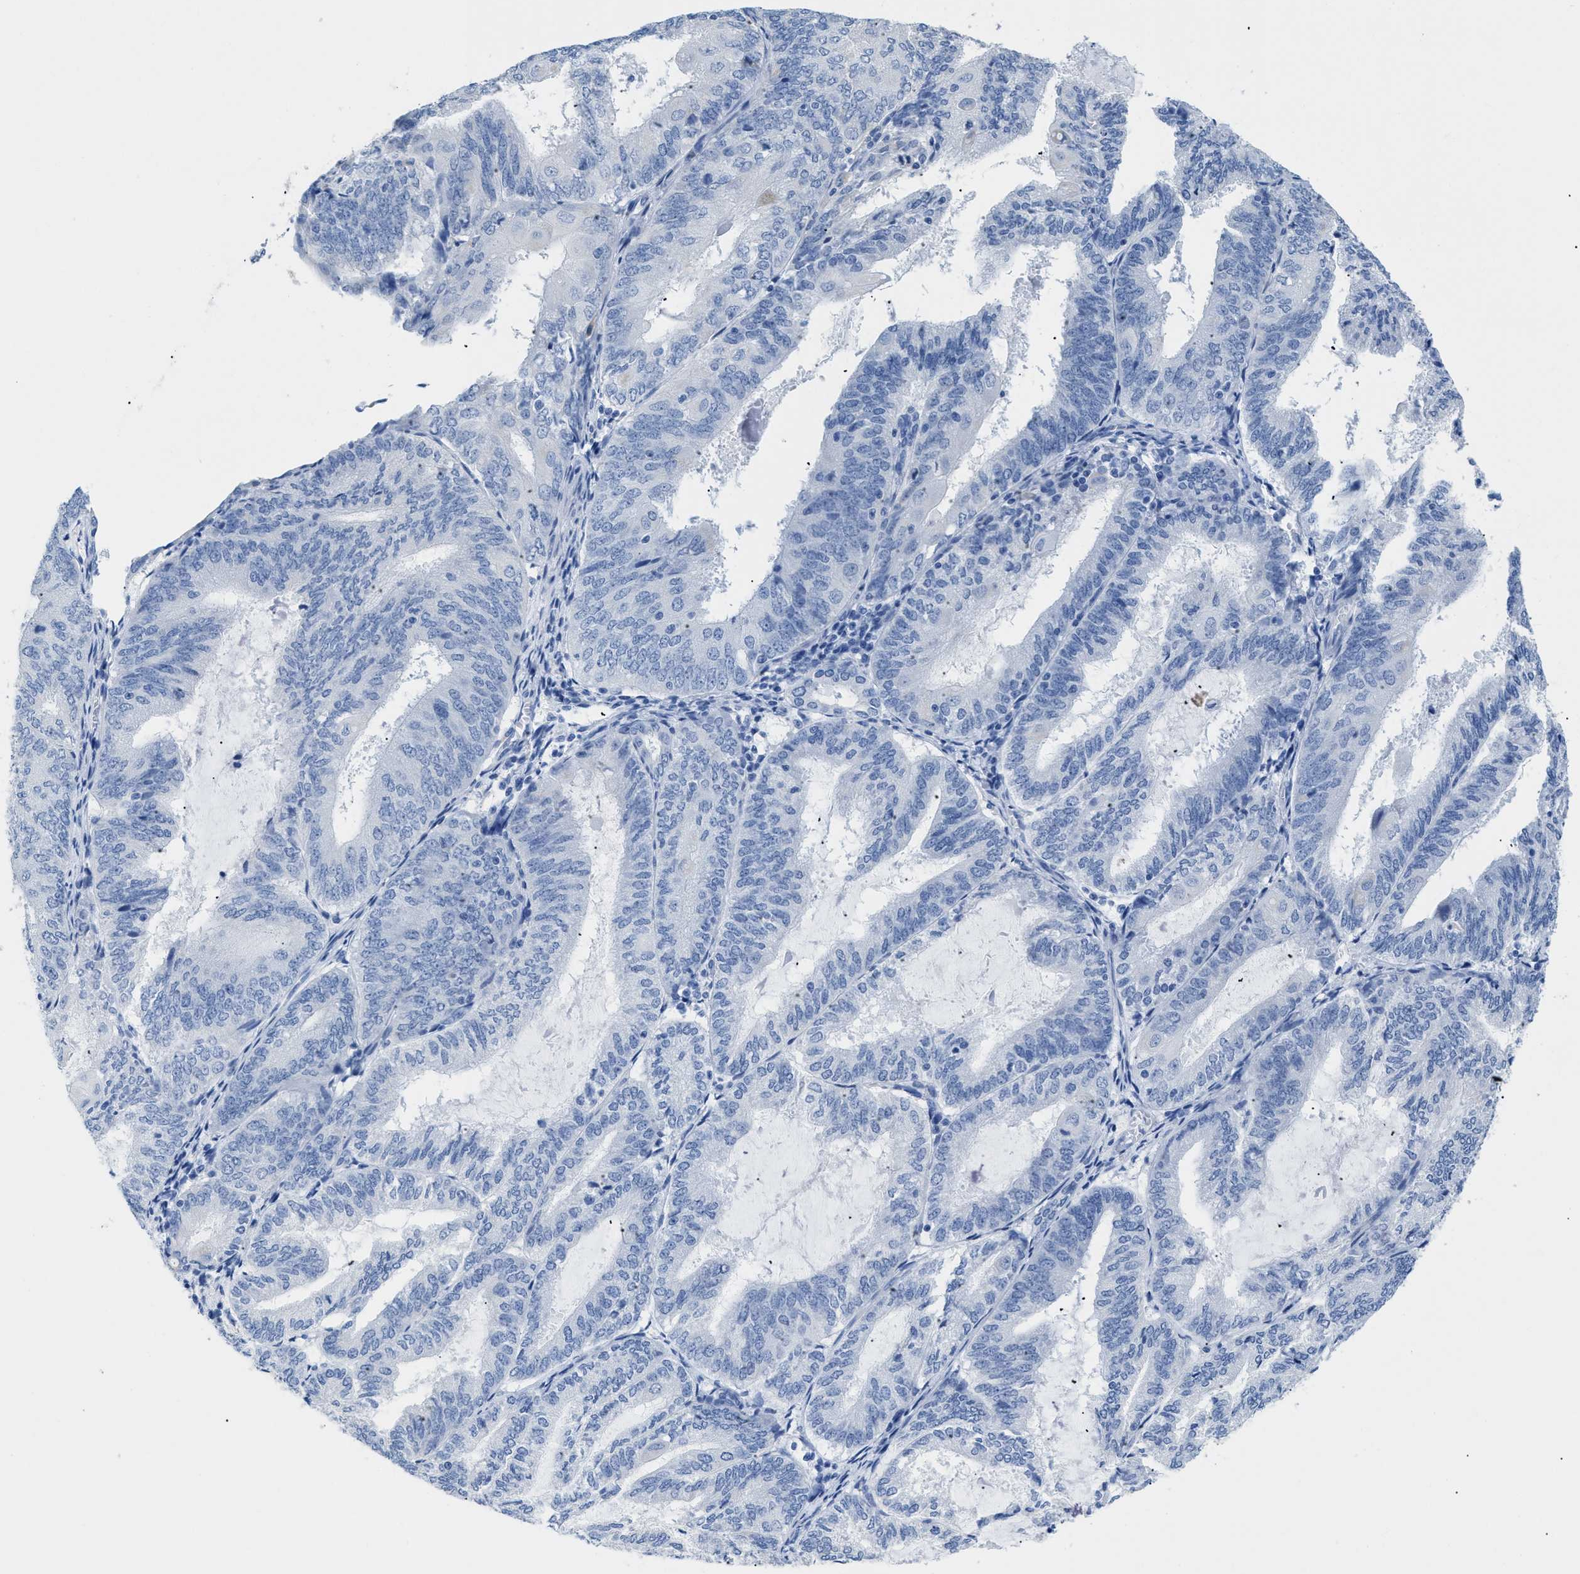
{"staining": {"intensity": "negative", "quantity": "none", "location": "none"}, "tissue": "endometrial cancer", "cell_type": "Tumor cells", "image_type": "cancer", "snomed": [{"axis": "morphology", "description": "Adenocarcinoma, NOS"}, {"axis": "topography", "description": "Endometrium"}], "caption": "Adenocarcinoma (endometrial) stained for a protein using immunohistochemistry exhibits no staining tumor cells.", "gene": "APOBEC2", "patient": {"sex": "female", "age": 81}}